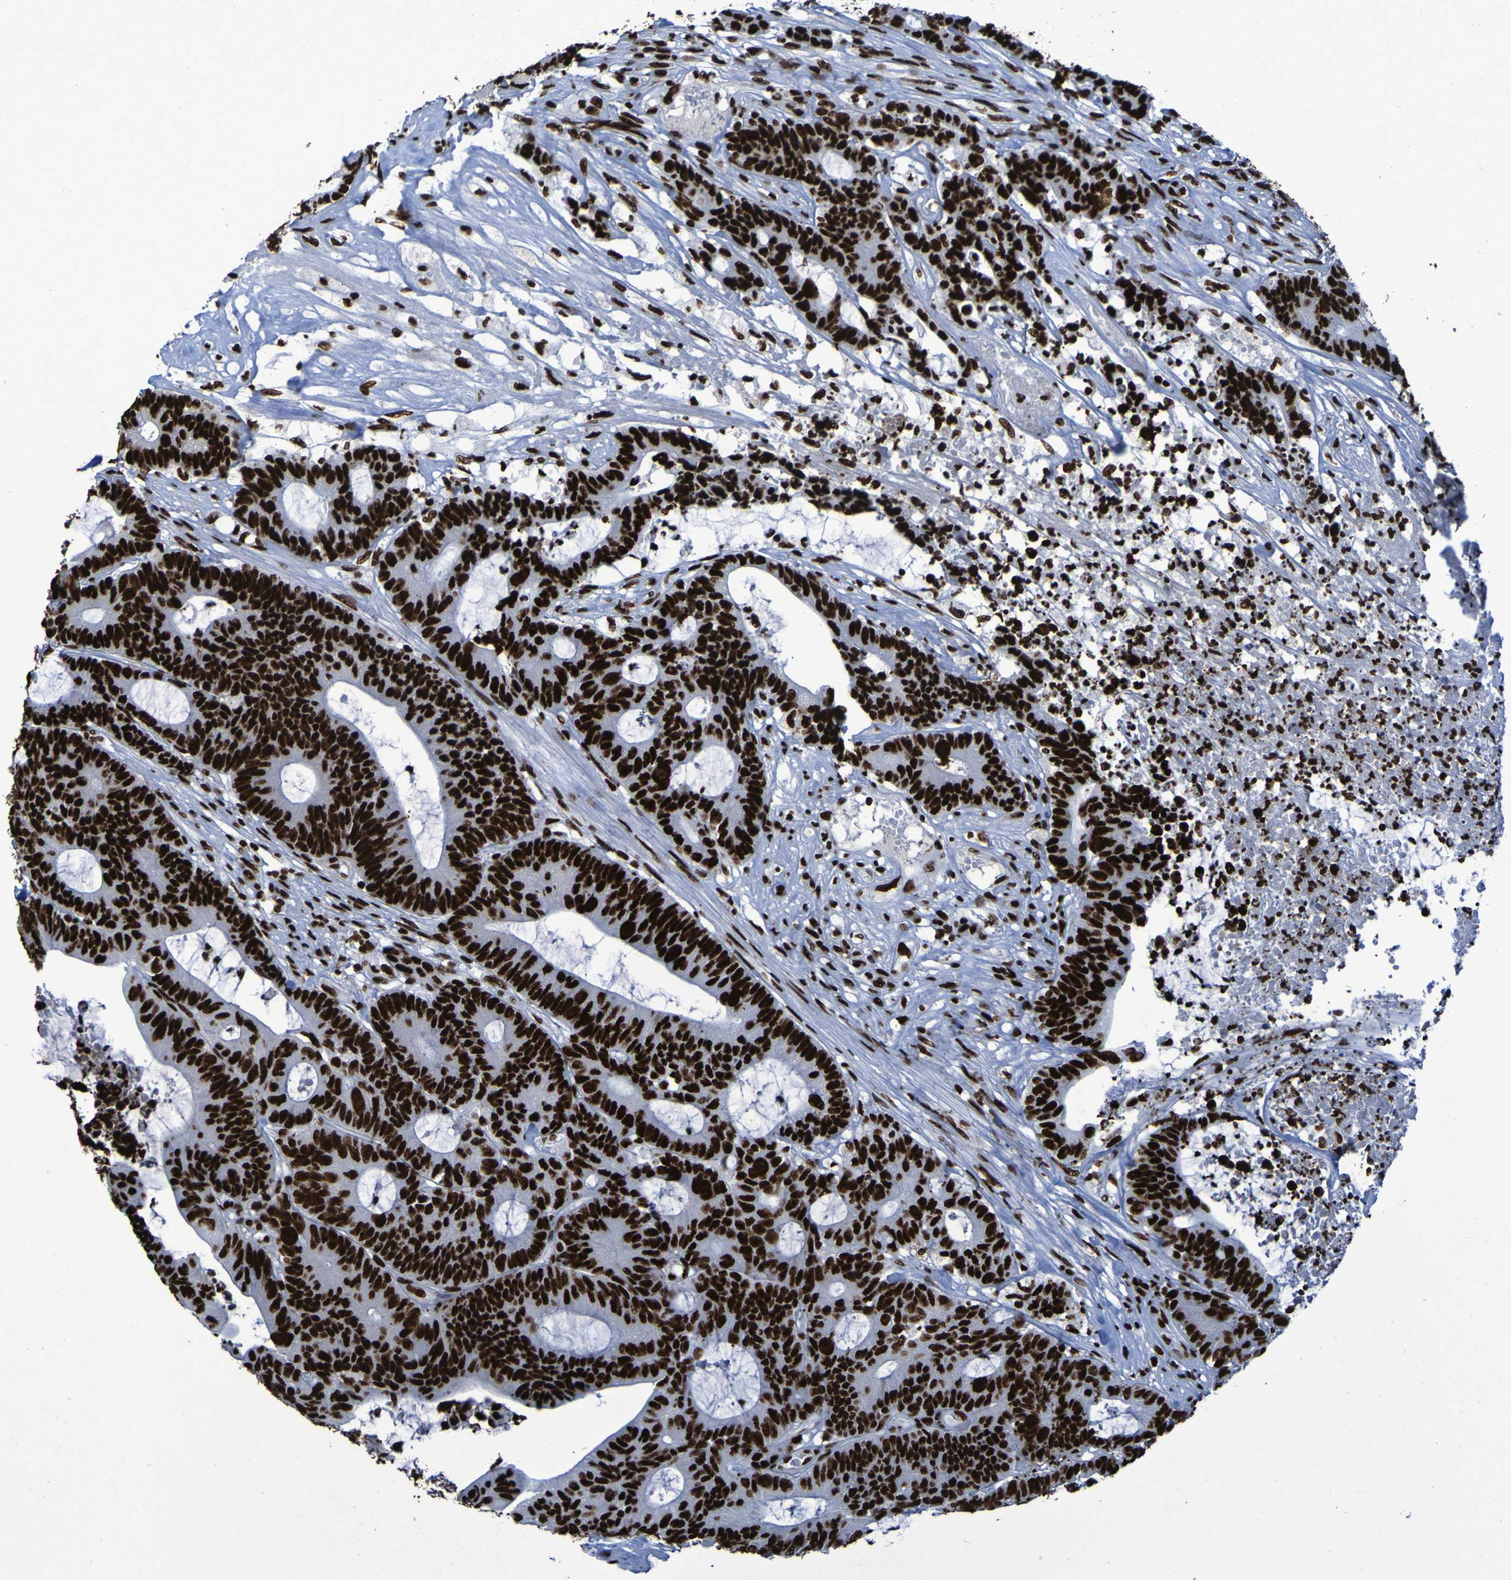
{"staining": {"intensity": "strong", "quantity": ">75%", "location": "nuclear"}, "tissue": "colorectal cancer", "cell_type": "Tumor cells", "image_type": "cancer", "snomed": [{"axis": "morphology", "description": "Adenocarcinoma, NOS"}, {"axis": "topography", "description": "Colon"}], "caption": "High-magnification brightfield microscopy of colorectal cancer stained with DAB (3,3'-diaminobenzidine) (brown) and counterstained with hematoxylin (blue). tumor cells exhibit strong nuclear positivity is present in about>75% of cells.", "gene": "NPM1", "patient": {"sex": "female", "age": 84}}